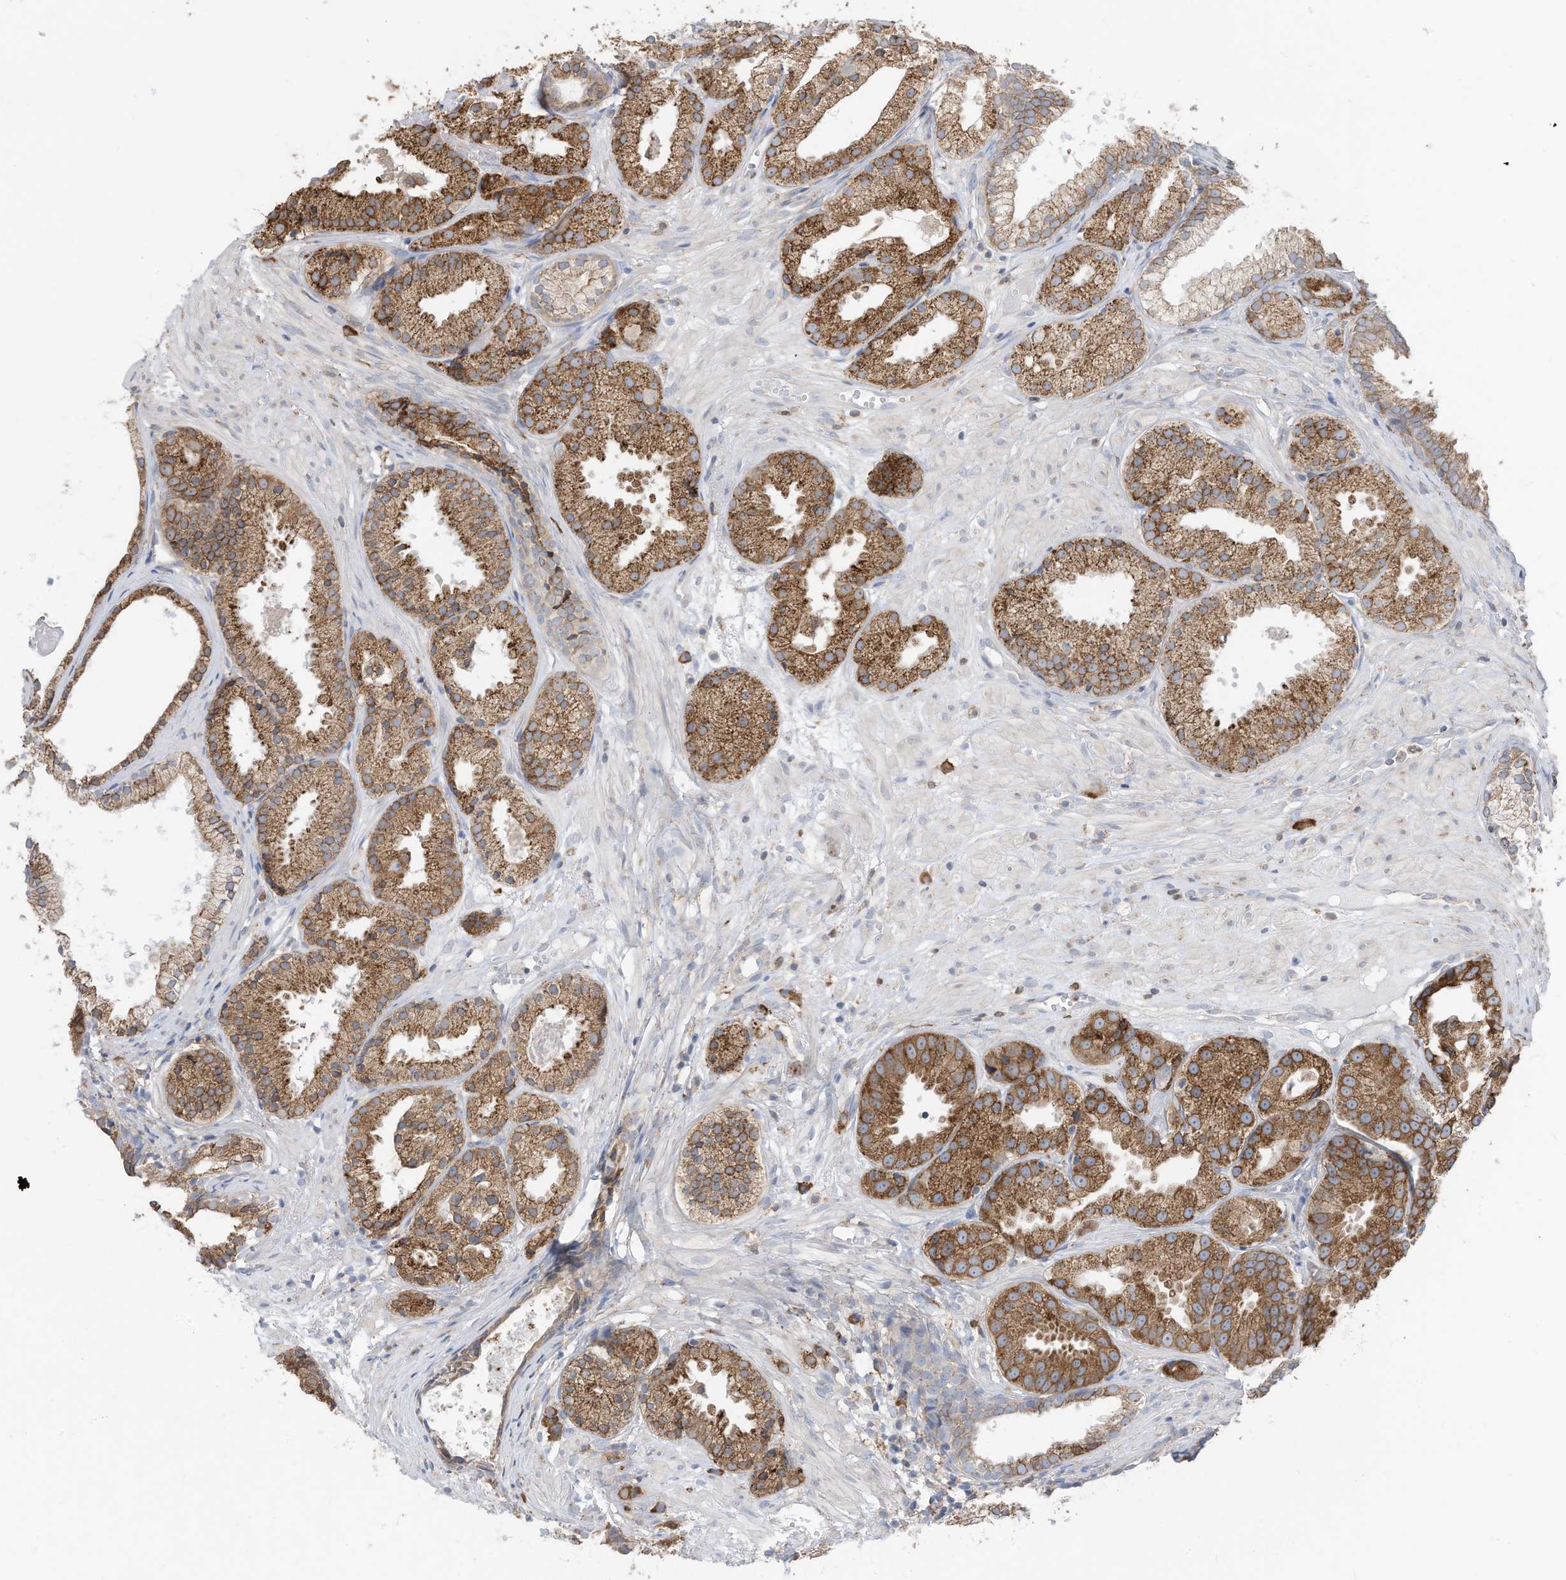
{"staining": {"intensity": "moderate", "quantity": ">75%", "location": "cytoplasmic/membranous"}, "tissue": "prostate cancer", "cell_type": "Tumor cells", "image_type": "cancer", "snomed": [{"axis": "morphology", "description": "Adenocarcinoma, Medium grade"}, {"axis": "topography", "description": "Prostate"}], "caption": "Moderate cytoplasmic/membranous positivity is appreciated in approximately >75% of tumor cells in prostate cancer (adenocarcinoma (medium-grade)).", "gene": "ZNF354C", "patient": {"sex": "male", "age": 88}}